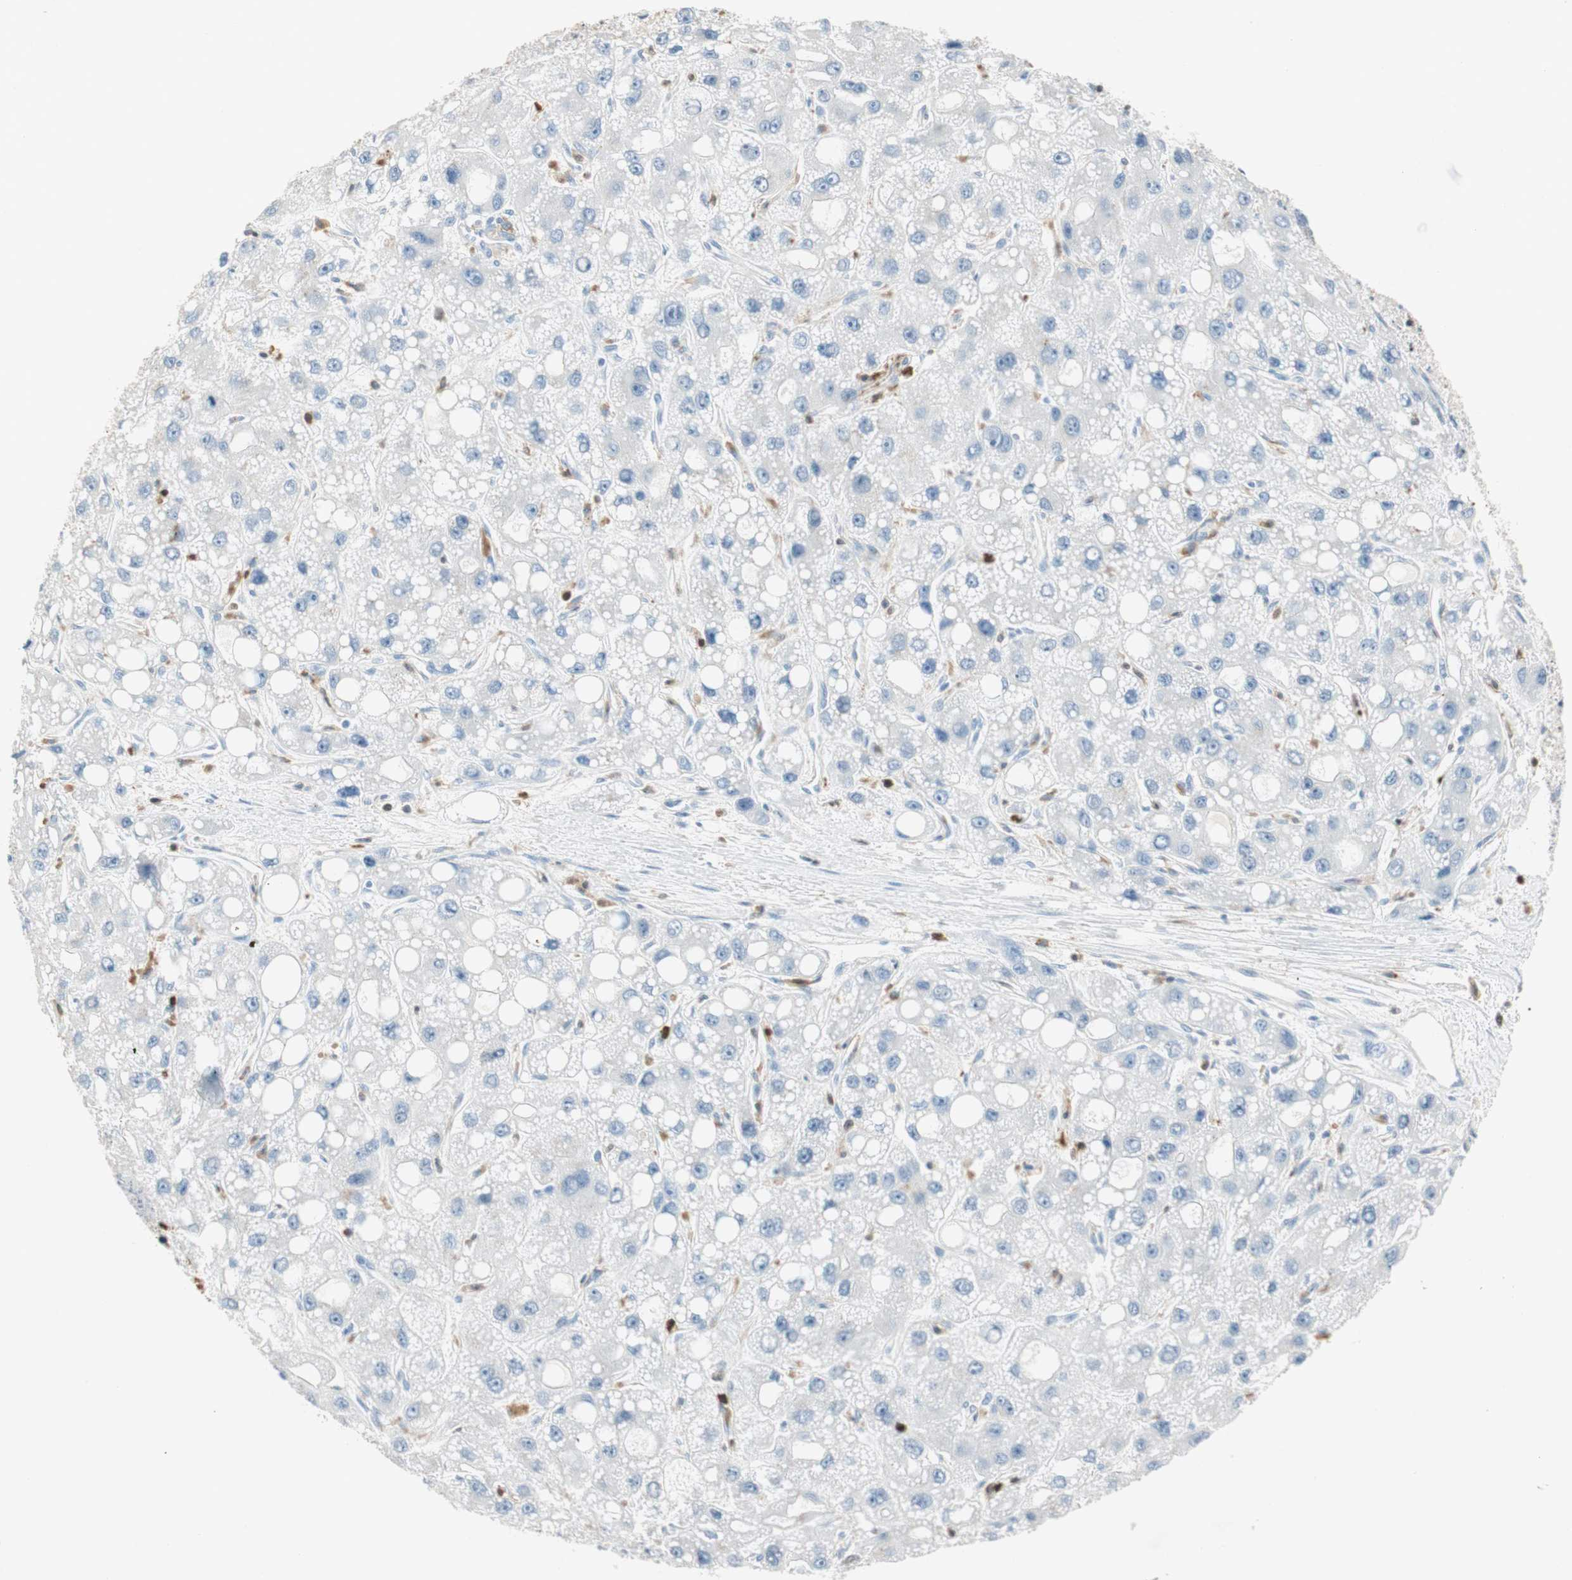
{"staining": {"intensity": "negative", "quantity": "none", "location": "none"}, "tissue": "liver cancer", "cell_type": "Tumor cells", "image_type": "cancer", "snomed": [{"axis": "morphology", "description": "Carcinoma, Hepatocellular, NOS"}, {"axis": "topography", "description": "Liver"}], "caption": "High power microscopy histopathology image of an IHC histopathology image of hepatocellular carcinoma (liver), revealing no significant positivity in tumor cells. (DAB (3,3'-diaminobenzidine) immunohistochemistry (IHC) visualized using brightfield microscopy, high magnification).", "gene": "COTL1", "patient": {"sex": "male", "age": 55}}